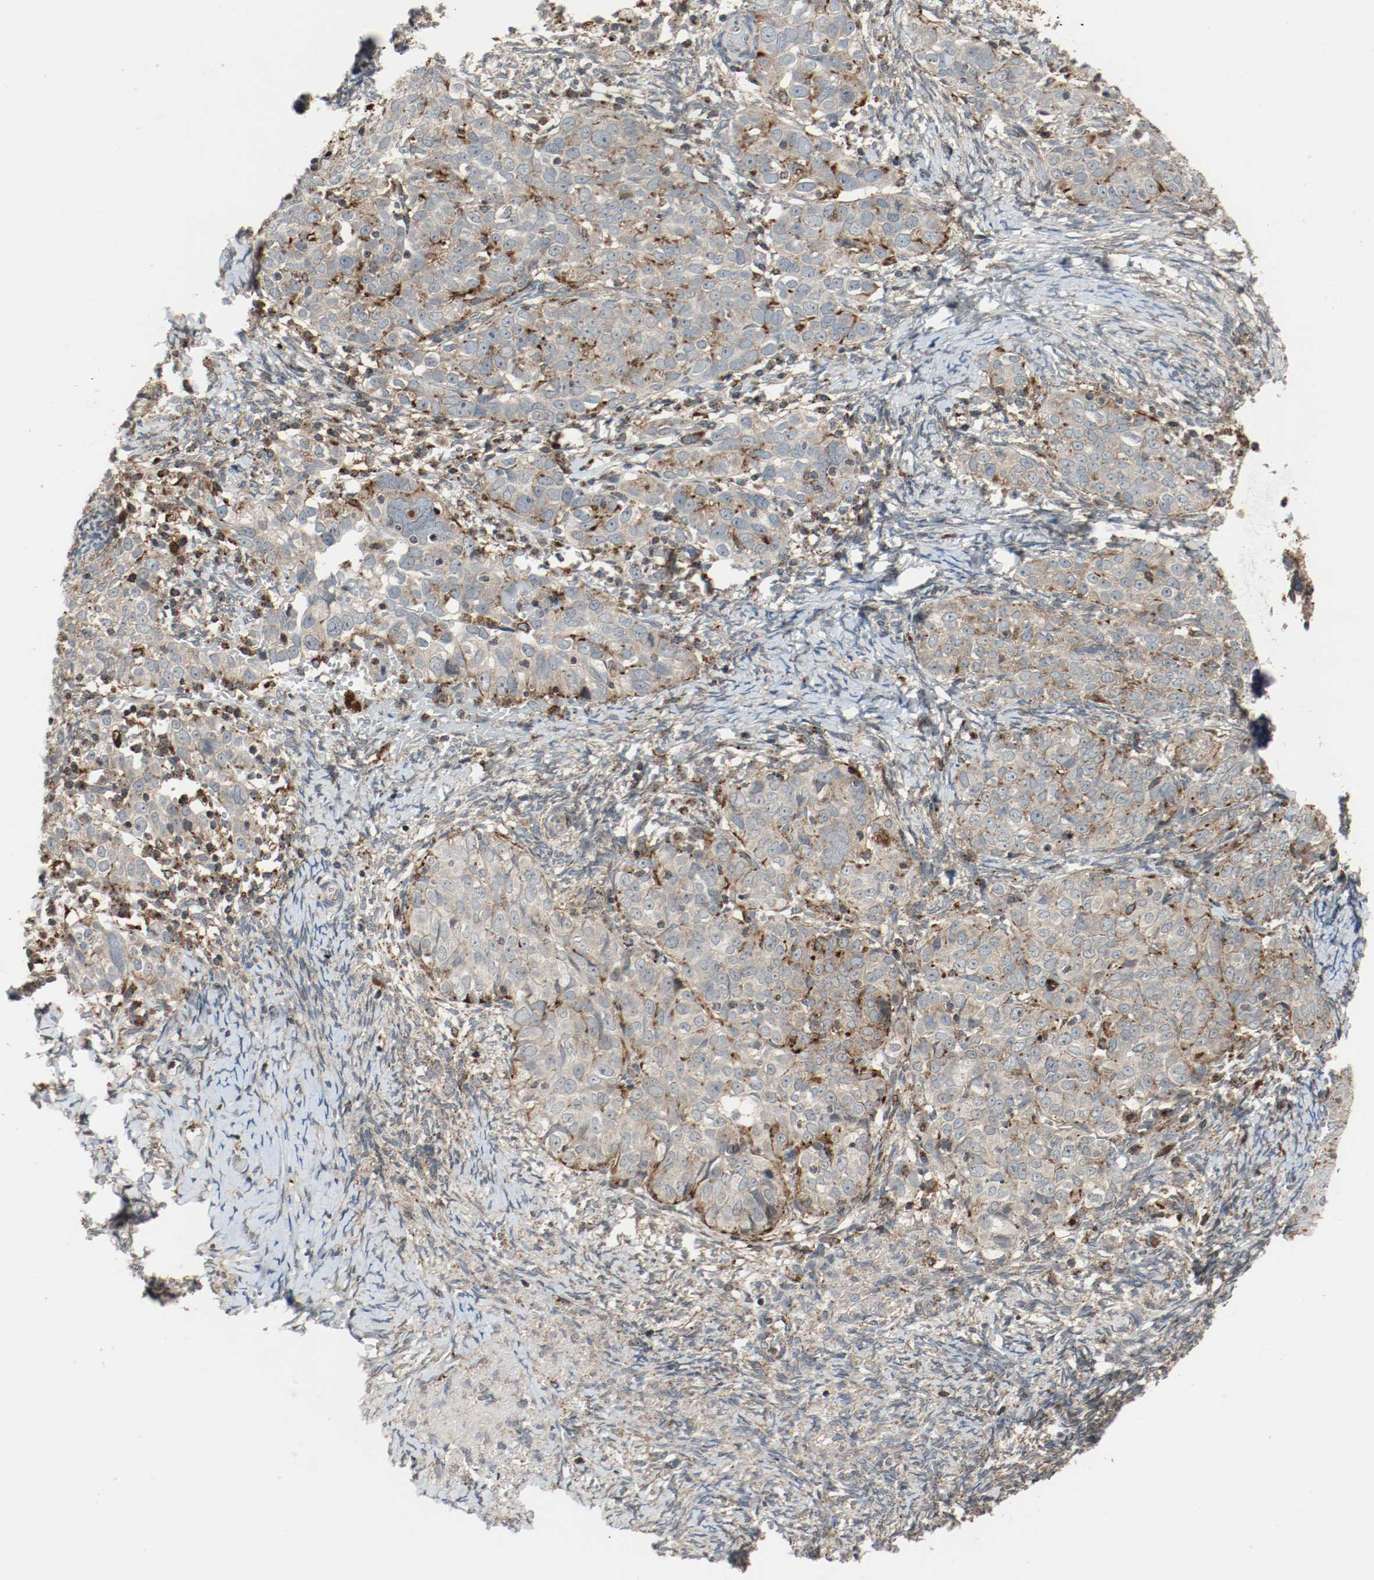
{"staining": {"intensity": "moderate", "quantity": ">75%", "location": "cytoplasmic/membranous"}, "tissue": "ovarian cancer", "cell_type": "Tumor cells", "image_type": "cancer", "snomed": [{"axis": "morphology", "description": "Normal tissue, NOS"}, {"axis": "morphology", "description": "Cystadenocarcinoma, serous, NOS"}, {"axis": "topography", "description": "Ovary"}], "caption": "Ovarian serous cystadenocarcinoma stained with a protein marker shows moderate staining in tumor cells.", "gene": "LAMP2", "patient": {"sex": "female", "age": 62}}